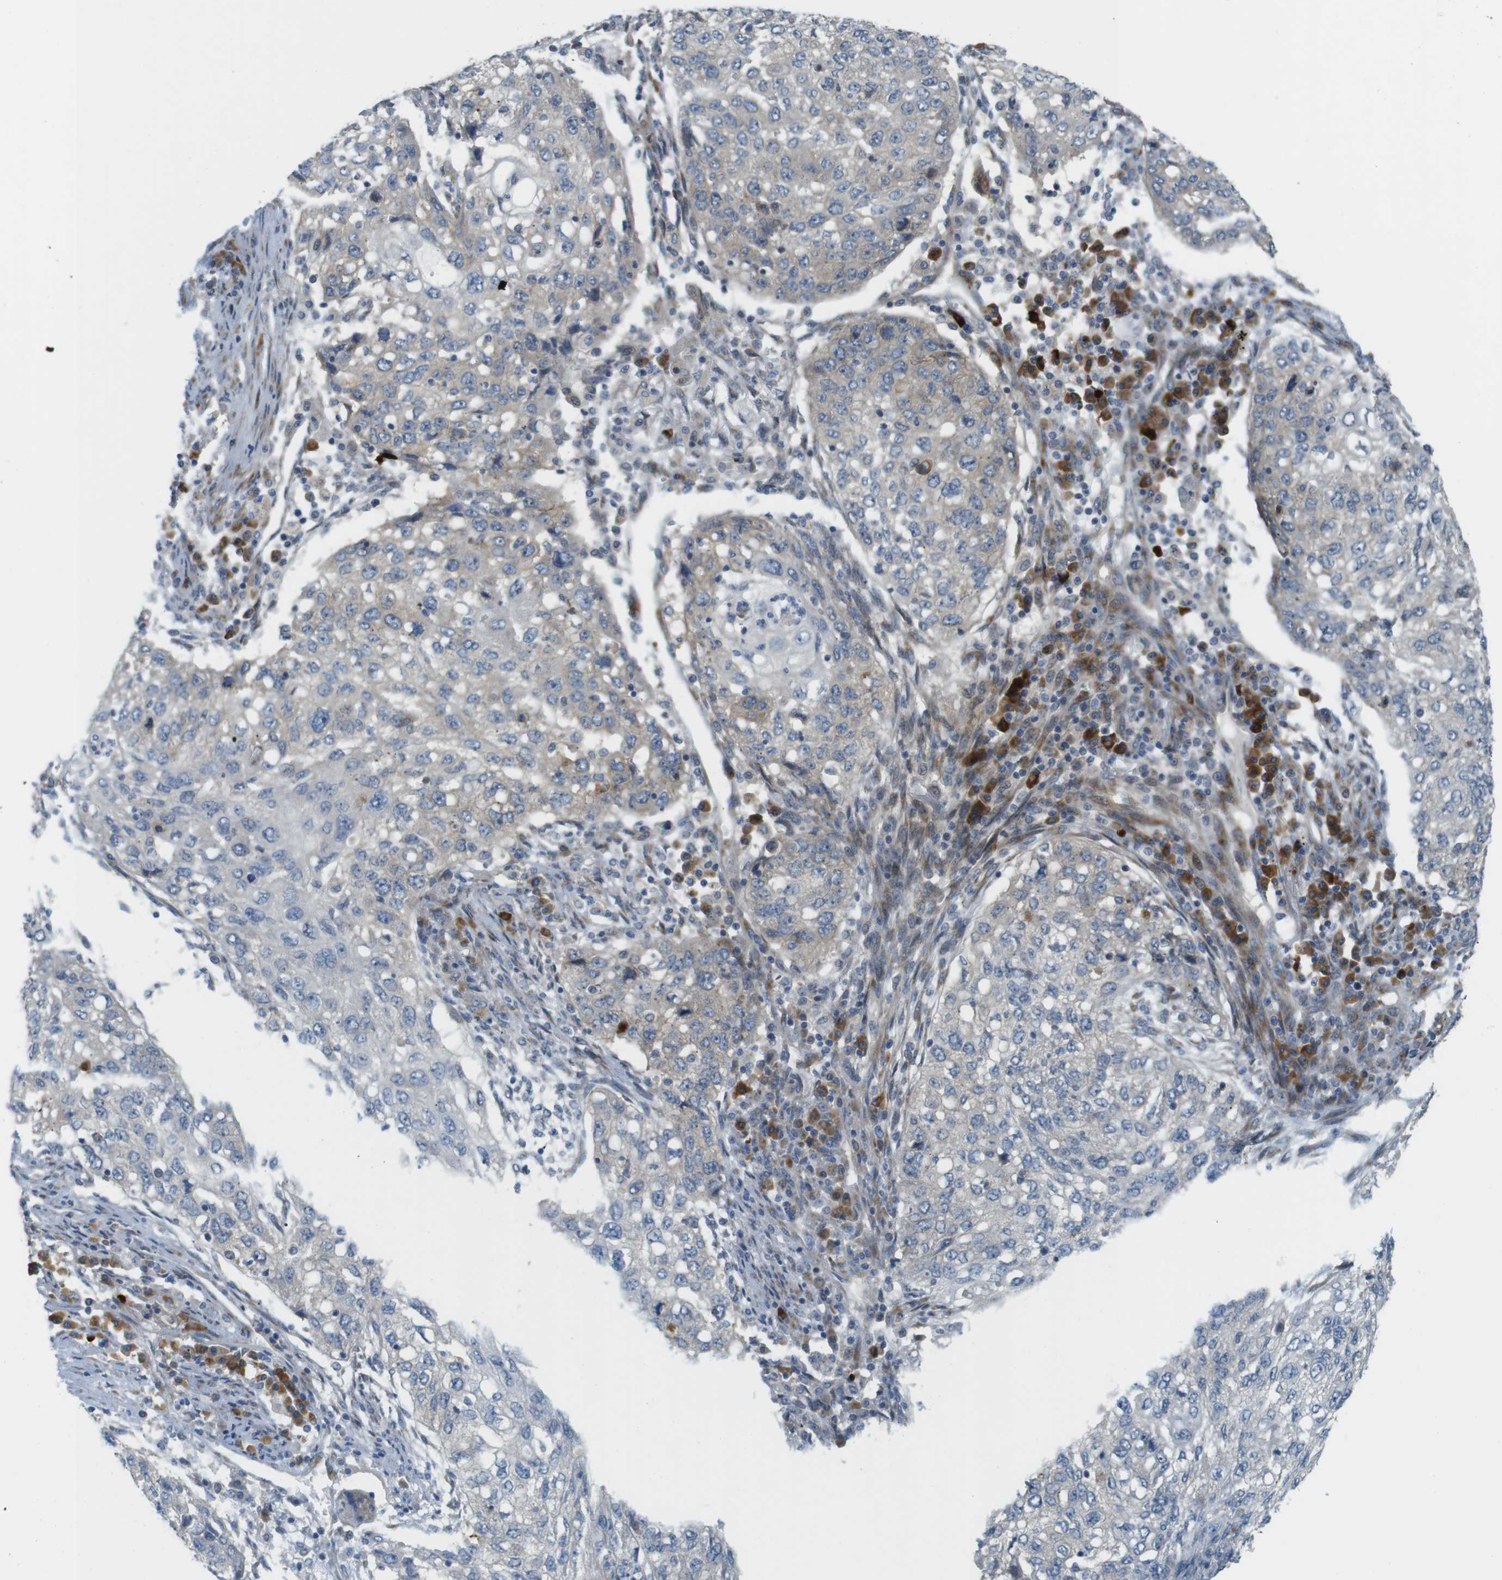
{"staining": {"intensity": "weak", "quantity": "<25%", "location": "cytoplasmic/membranous"}, "tissue": "lung cancer", "cell_type": "Tumor cells", "image_type": "cancer", "snomed": [{"axis": "morphology", "description": "Squamous cell carcinoma, NOS"}, {"axis": "topography", "description": "Lung"}], "caption": "Immunohistochemistry photomicrograph of neoplastic tissue: human lung squamous cell carcinoma stained with DAB (3,3'-diaminobenzidine) exhibits no significant protein positivity in tumor cells. Brightfield microscopy of immunohistochemistry (IHC) stained with DAB (3,3'-diaminobenzidine) (brown) and hematoxylin (blue), captured at high magnification.", "gene": "GJC3", "patient": {"sex": "female", "age": 63}}